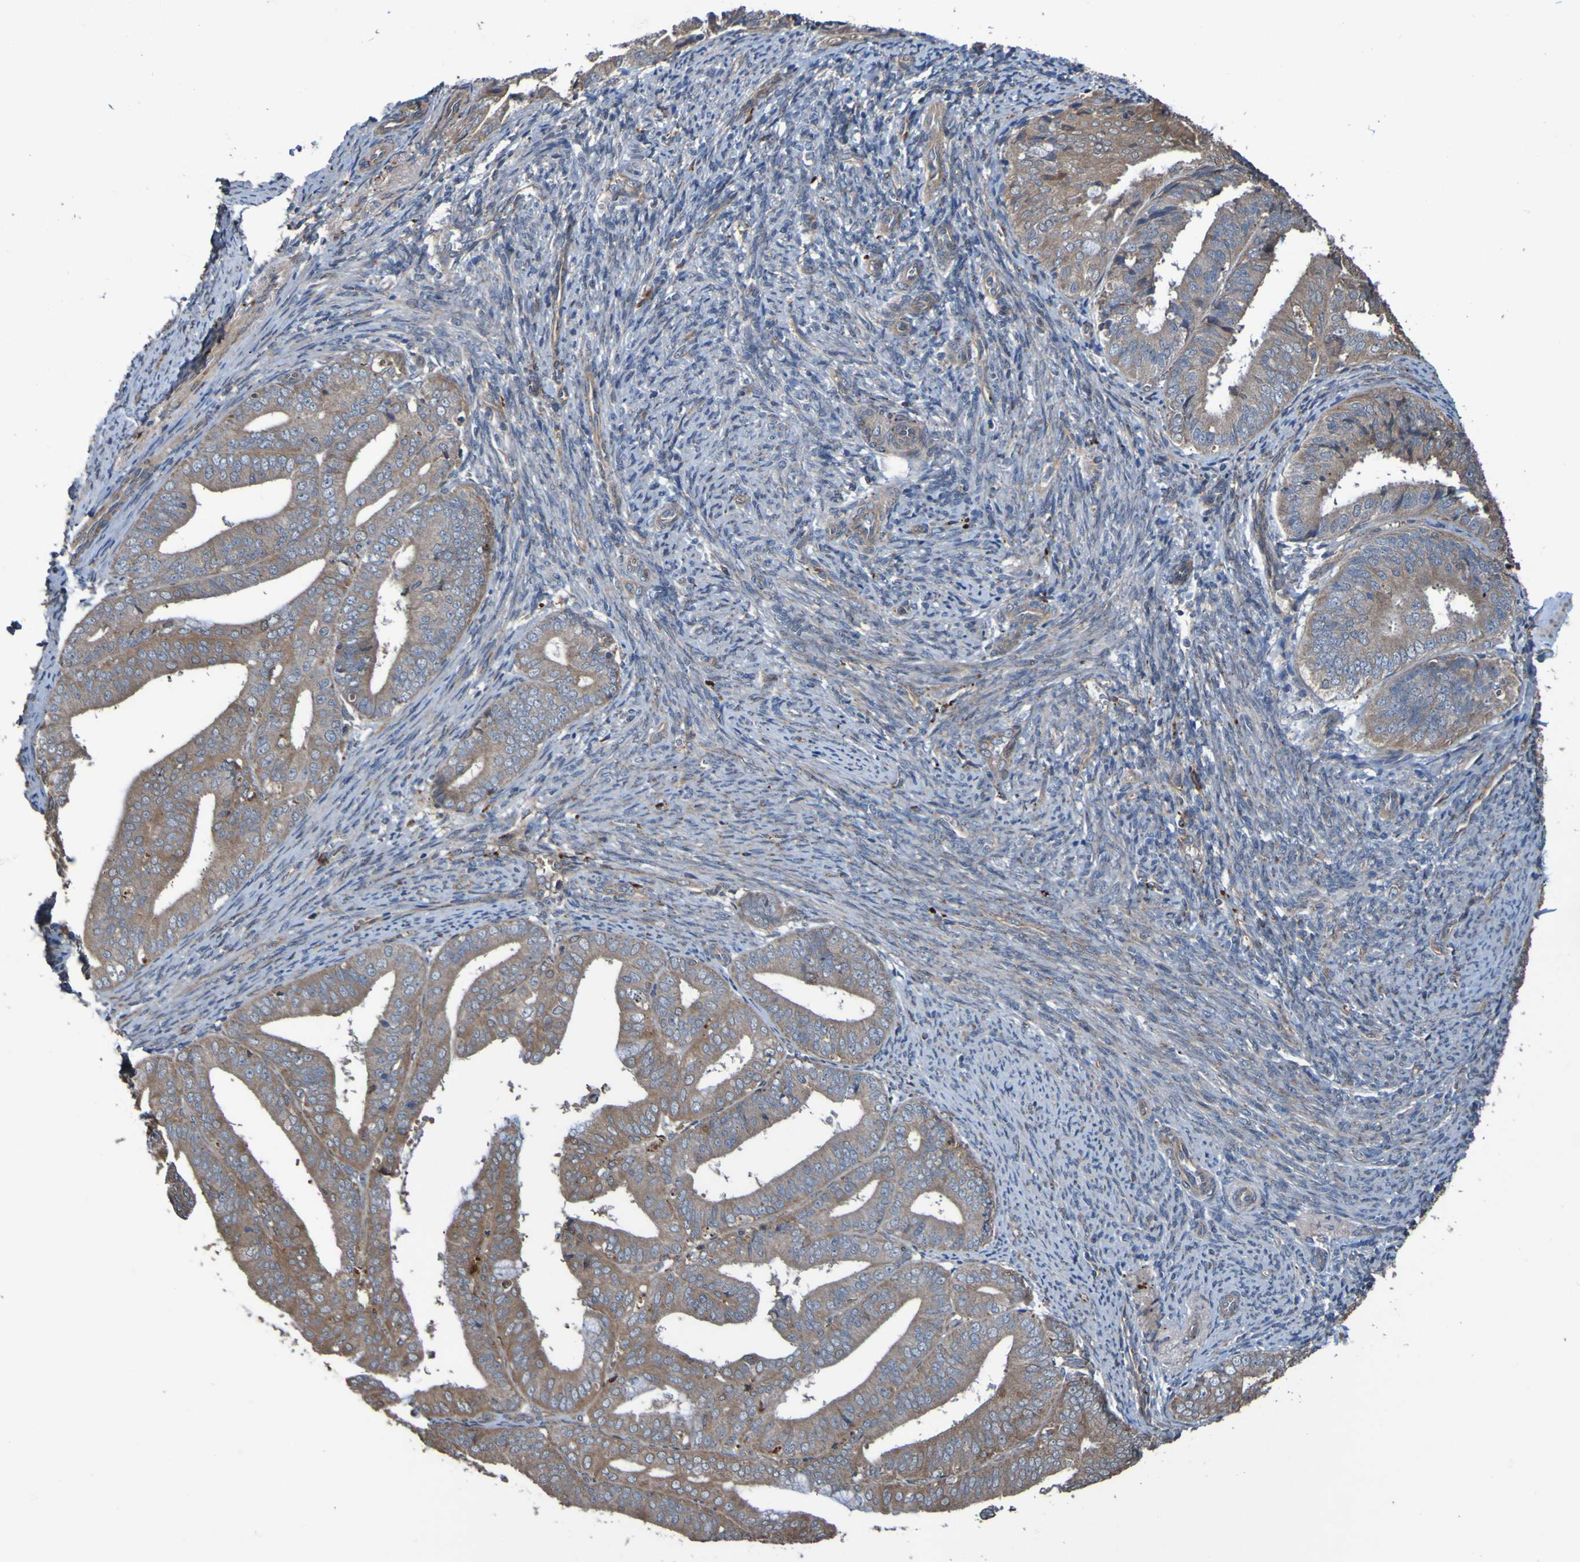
{"staining": {"intensity": "moderate", "quantity": ">75%", "location": "cytoplasmic/membranous"}, "tissue": "endometrial cancer", "cell_type": "Tumor cells", "image_type": "cancer", "snomed": [{"axis": "morphology", "description": "Adenocarcinoma, NOS"}, {"axis": "topography", "description": "Endometrium"}], "caption": "This is a histology image of immunohistochemistry staining of endometrial adenocarcinoma, which shows moderate positivity in the cytoplasmic/membranous of tumor cells.", "gene": "UCN", "patient": {"sex": "female", "age": 63}}